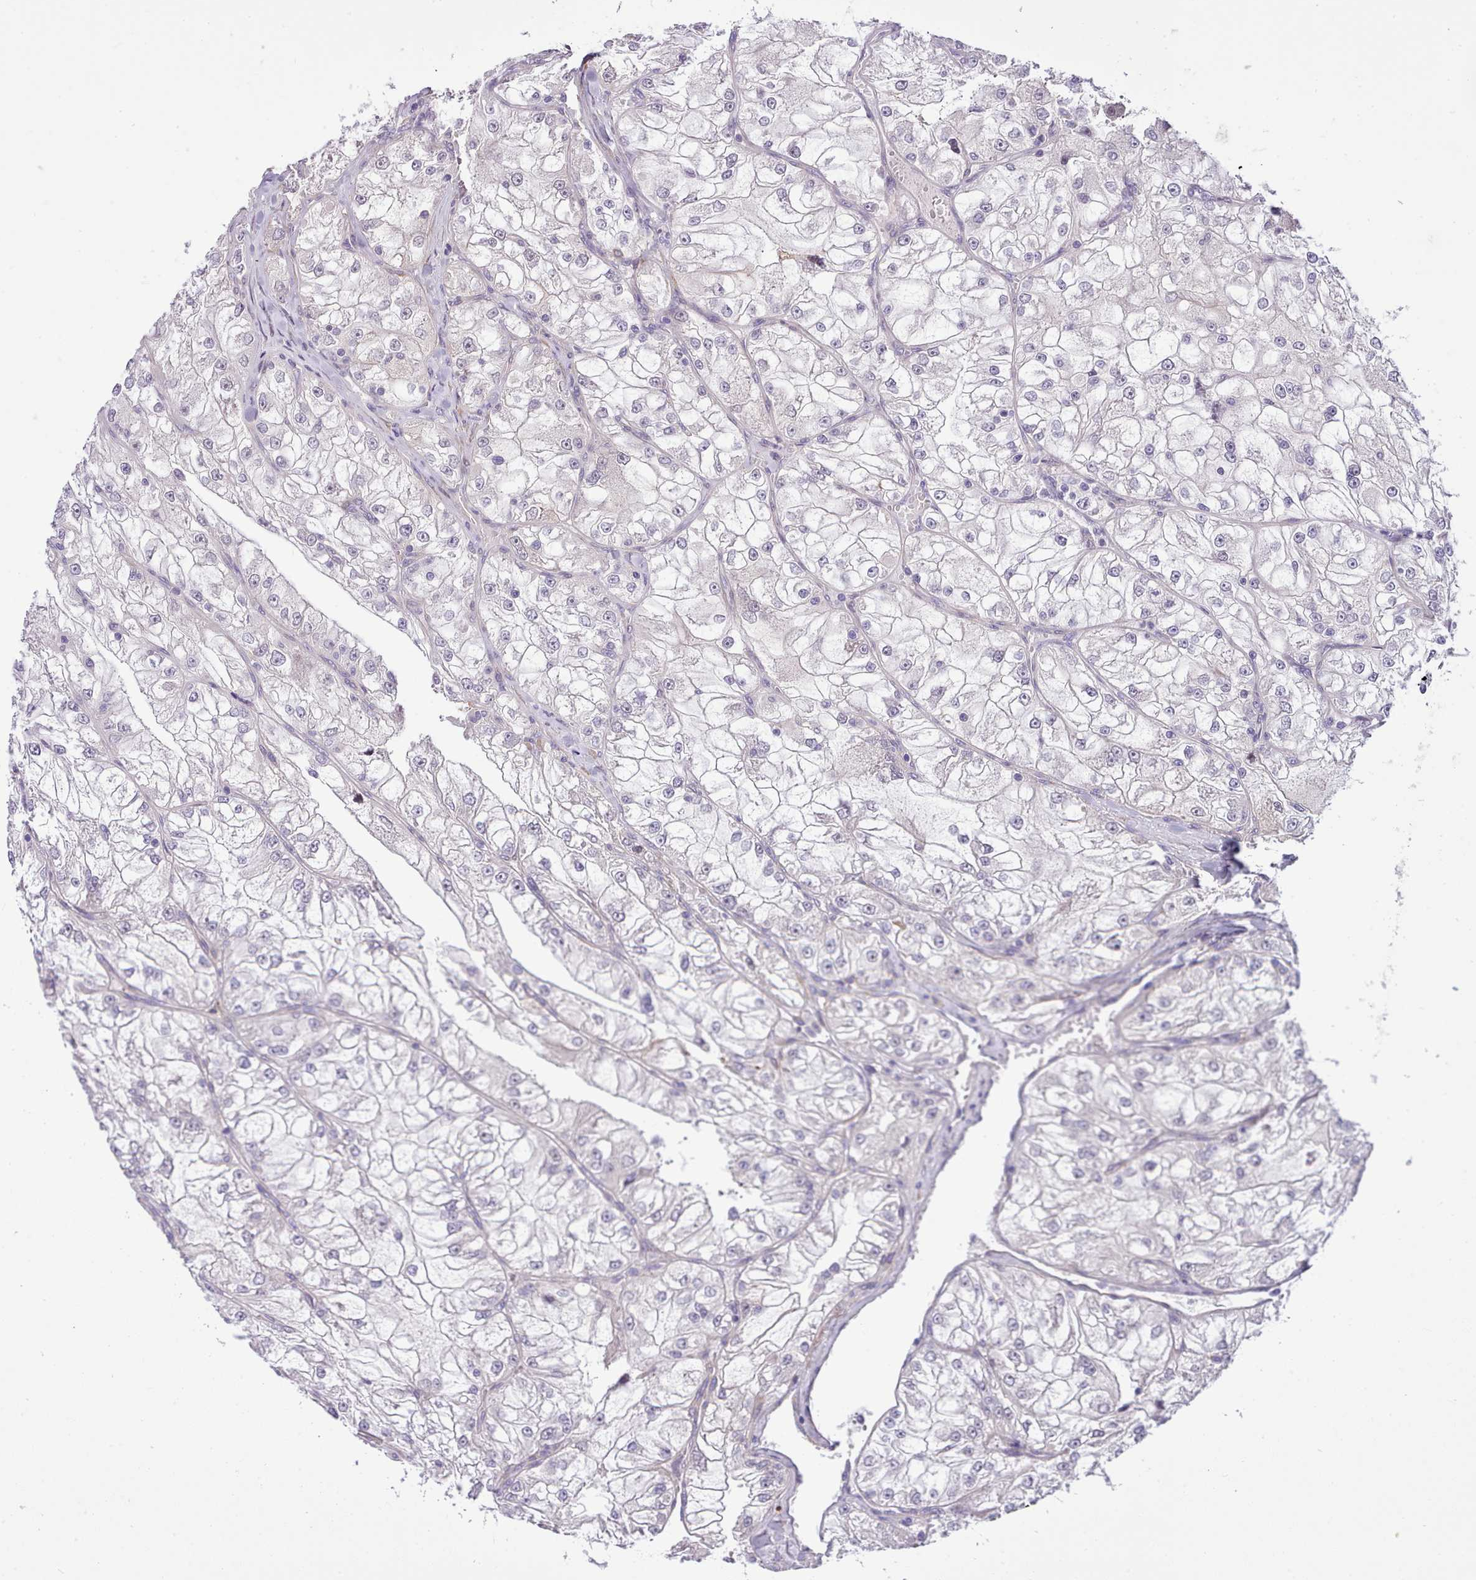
{"staining": {"intensity": "weak", "quantity": "<25%", "location": "nuclear"}, "tissue": "renal cancer", "cell_type": "Tumor cells", "image_type": "cancer", "snomed": [{"axis": "morphology", "description": "Adenocarcinoma, NOS"}, {"axis": "topography", "description": "Kidney"}], "caption": "High magnification brightfield microscopy of renal cancer stained with DAB (brown) and counterstained with hematoxylin (blue): tumor cells show no significant expression.", "gene": "HOXB7", "patient": {"sex": "female", "age": 72}}